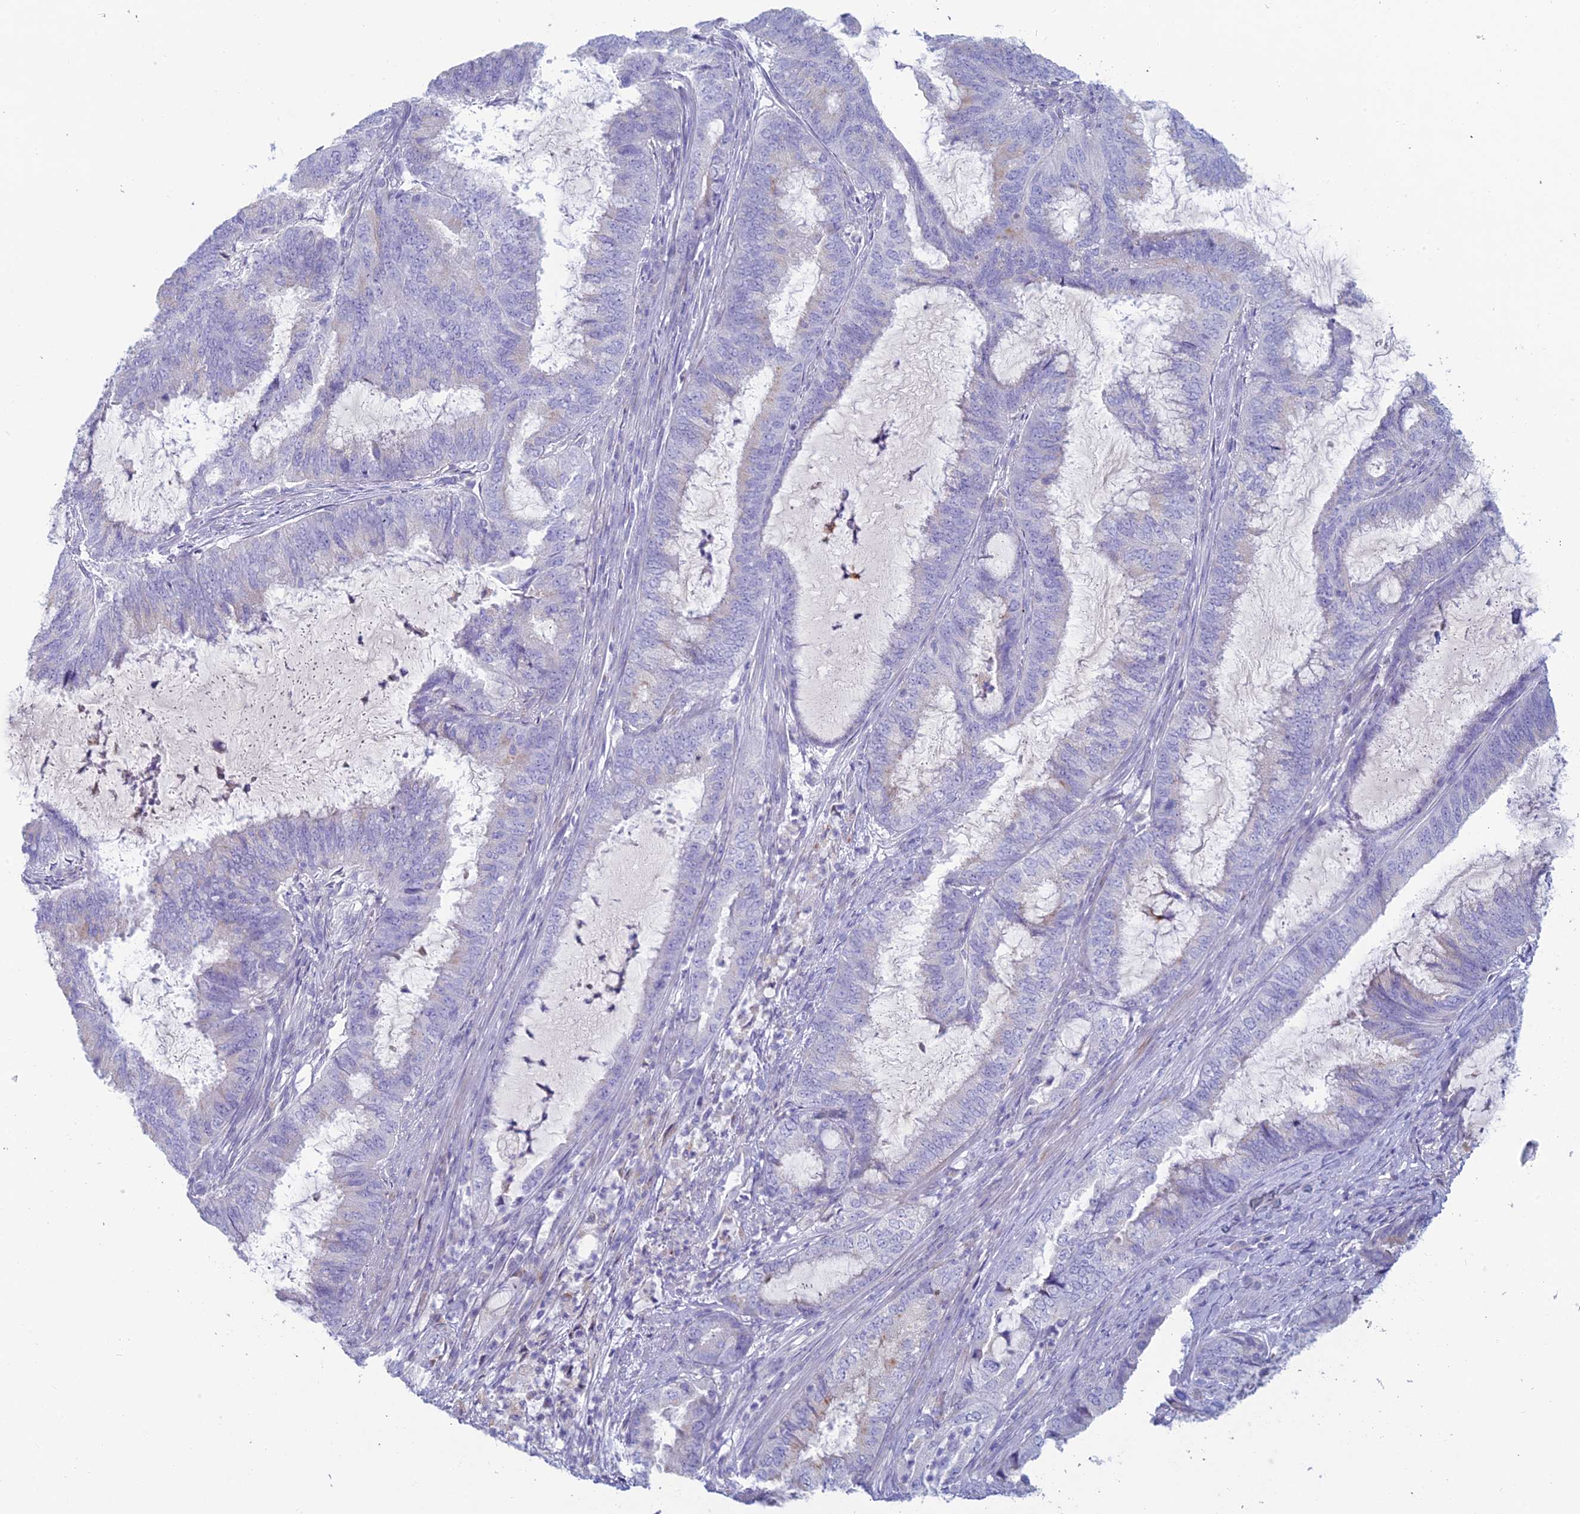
{"staining": {"intensity": "negative", "quantity": "none", "location": "none"}, "tissue": "endometrial cancer", "cell_type": "Tumor cells", "image_type": "cancer", "snomed": [{"axis": "morphology", "description": "Adenocarcinoma, NOS"}, {"axis": "topography", "description": "Endometrium"}], "caption": "Image shows no protein staining in tumor cells of adenocarcinoma (endometrial) tissue.", "gene": "FERD3L", "patient": {"sex": "female", "age": 51}}